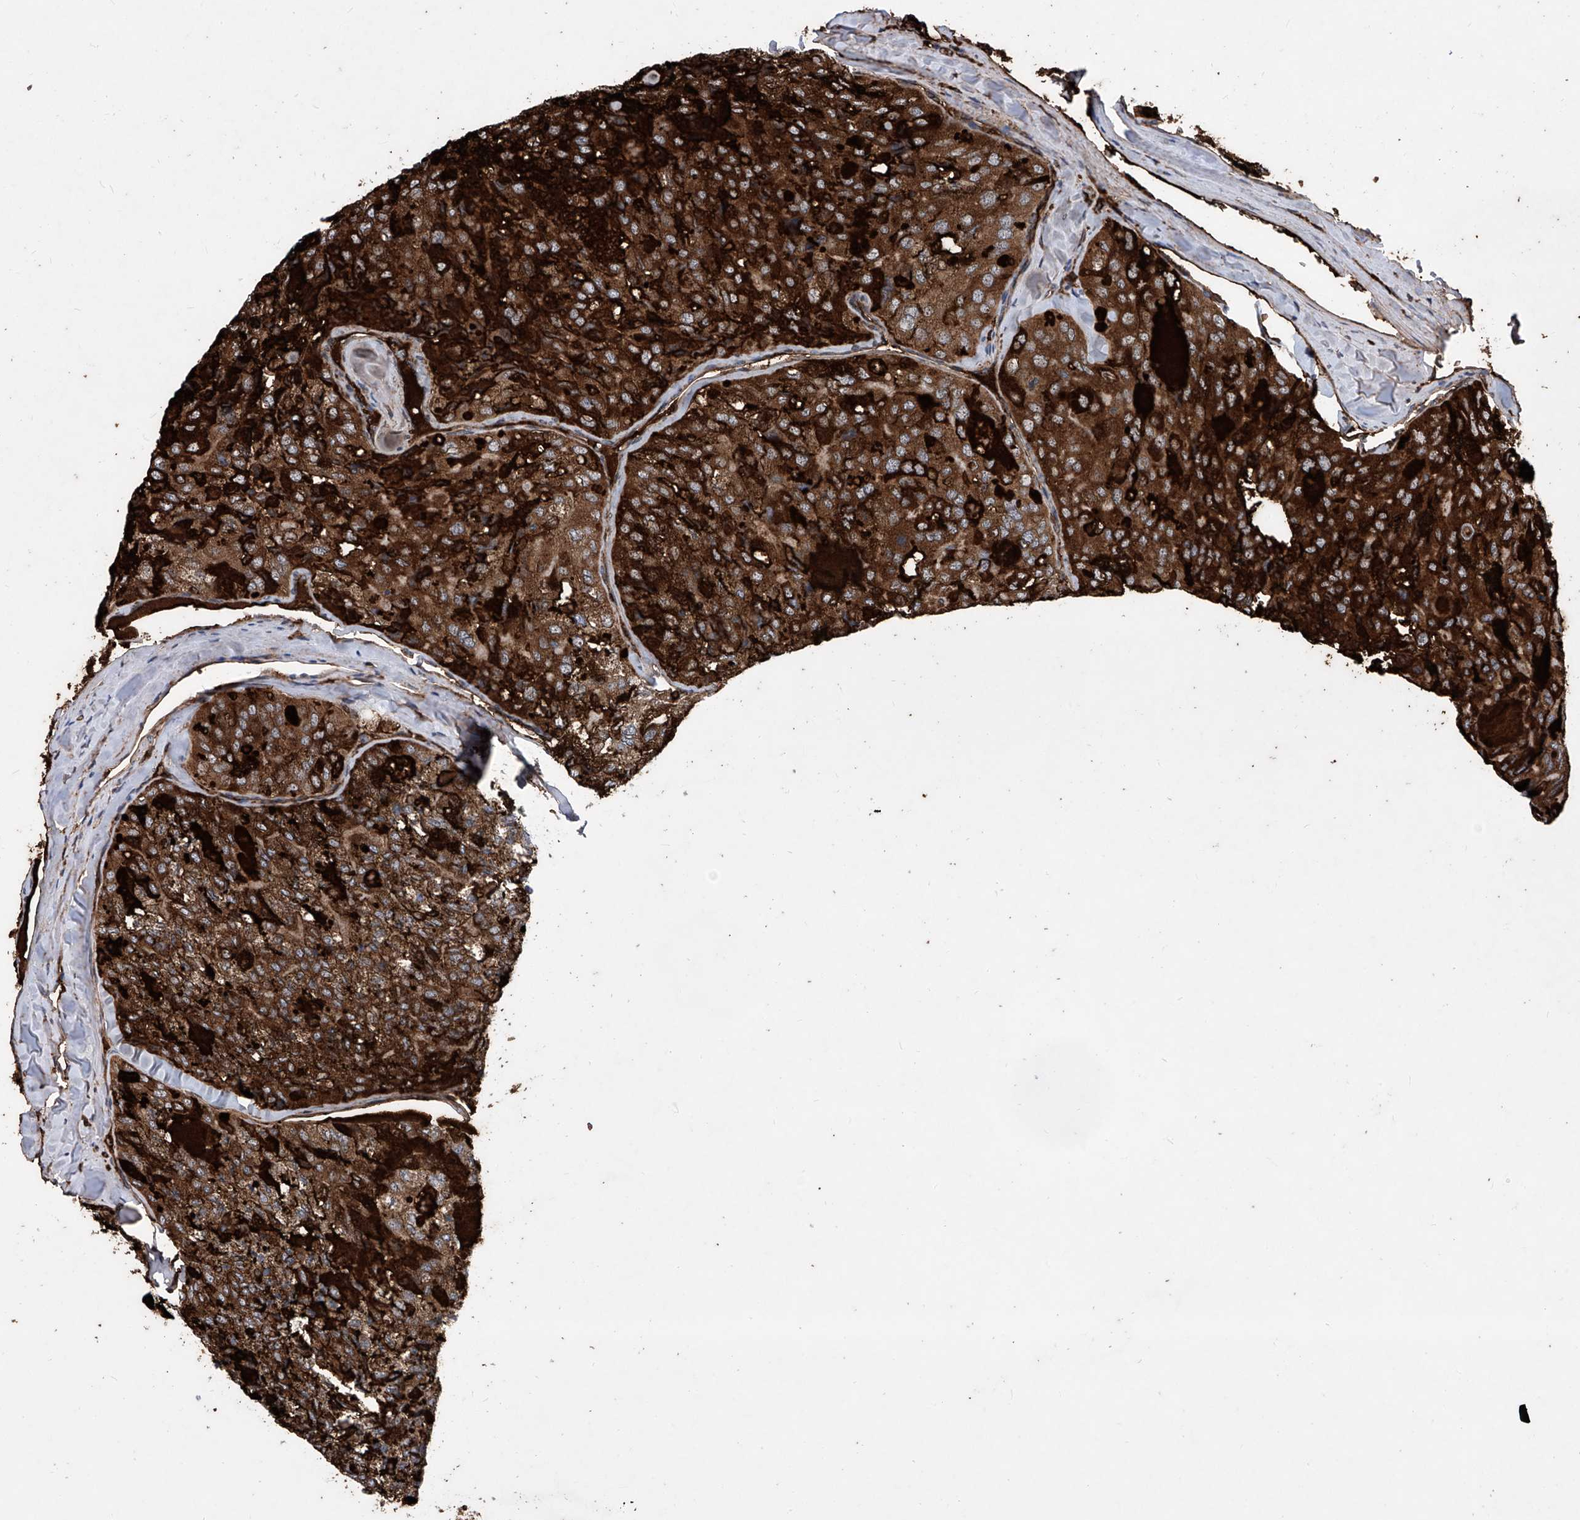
{"staining": {"intensity": "strong", "quantity": ">75%", "location": "cytoplasmic/membranous"}, "tissue": "thyroid cancer", "cell_type": "Tumor cells", "image_type": "cancer", "snomed": [{"axis": "morphology", "description": "Follicular adenoma carcinoma, NOS"}, {"axis": "topography", "description": "Thyroid gland"}], "caption": "A brown stain highlights strong cytoplasmic/membranous staining of a protein in human thyroid follicular adenoma carcinoma tumor cells.", "gene": "KTI12", "patient": {"sex": "male", "age": 75}}